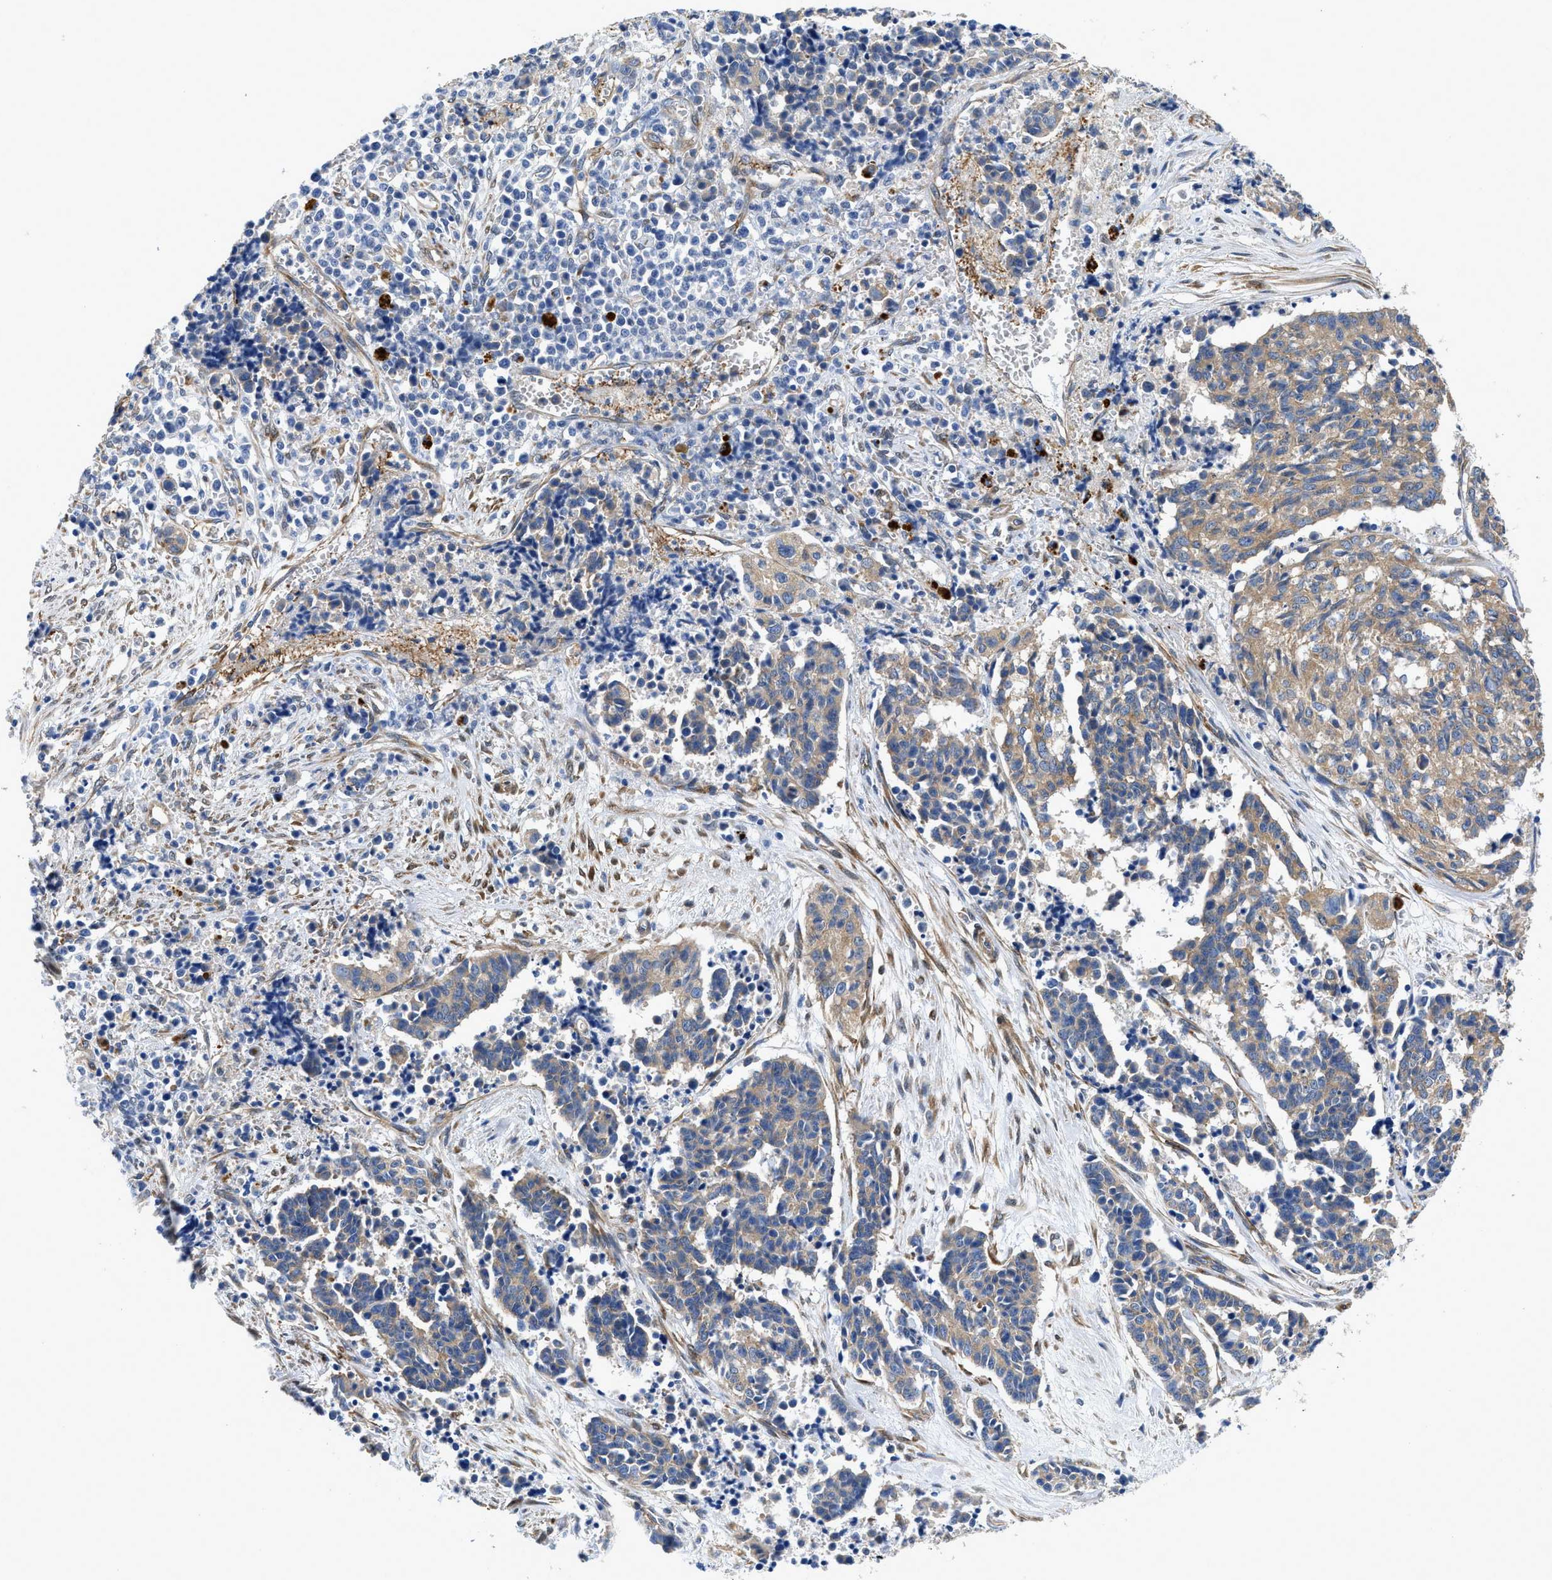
{"staining": {"intensity": "weak", "quantity": "25%-75%", "location": "cytoplasmic/membranous"}, "tissue": "cervical cancer", "cell_type": "Tumor cells", "image_type": "cancer", "snomed": [{"axis": "morphology", "description": "Squamous cell carcinoma, NOS"}, {"axis": "topography", "description": "Cervix"}], "caption": "Immunohistochemistry (IHC) staining of cervical cancer (squamous cell carcinoma), which shows low levels of weak cytoplasmic/membranous positivity in about 25%-75% of tumor cells indicating weak cytoplasmic/membranous protein positivity. The staining was performed using DAB (3,3'-diaminobenzidine) (brown) for protein detection and nuclei were counterstained in hematoxylin (blue).", "gene": "RAPH1", "patient": {"sex": "female", "age": 35}}